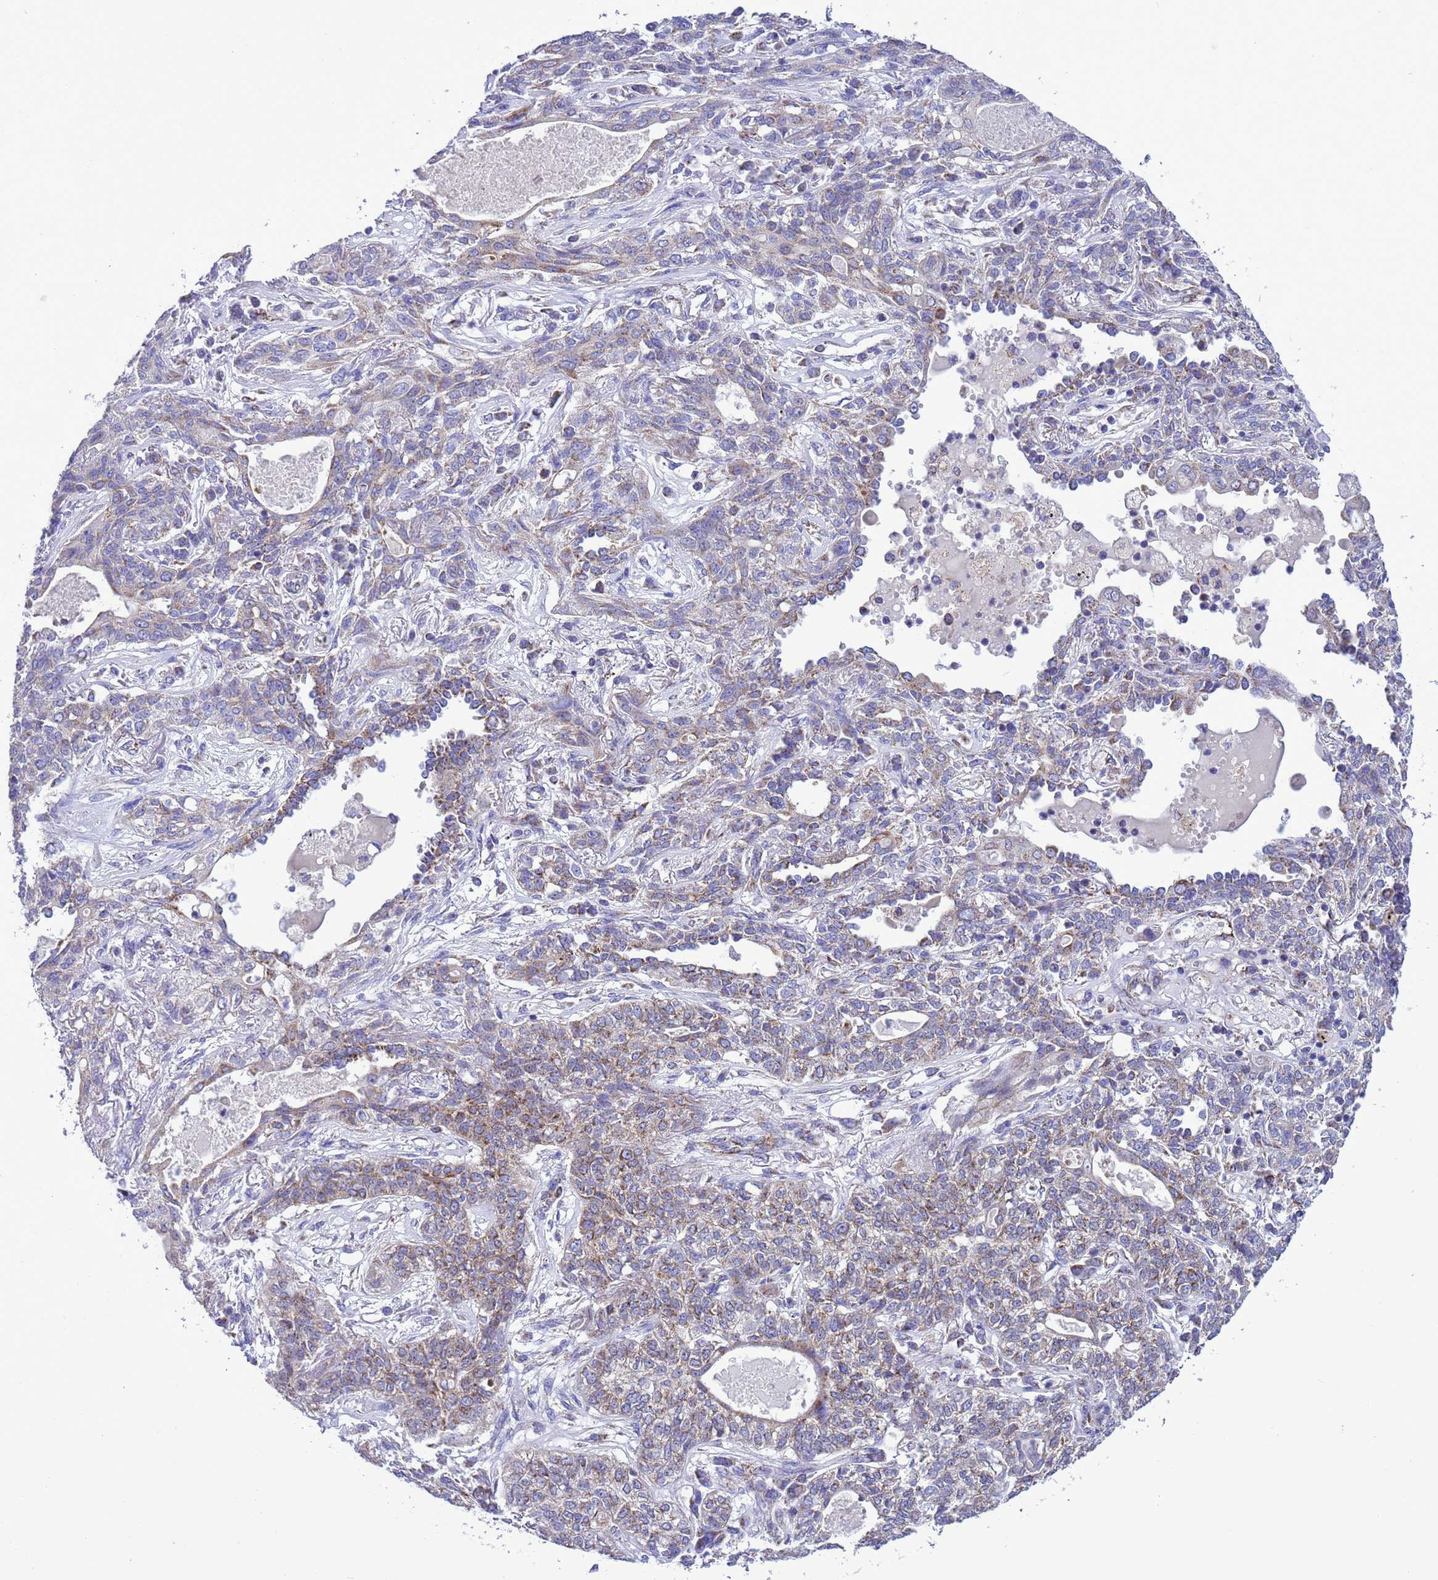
{"staining": {"intensity": "moderate", "quantity": "<25%", "location": "cytoplasmic/membranous"}, "tissue": "lung cancer", "cell_type": "Tumor cells", "image_type": "cancer", "snomed": [{"axis": "morphology", "description": "Squamous cell carcinoma, NOS"}, {"axis": "topography", "description": "Lung"}], "caption": "Protein analysis of squamous cell carcinoma (lung) tissue exhibits moderate cytoplasmic/membranous expression in about <25% of tumor cells. (Brightfield microscopy of DAB IHC at high magnification).", "gene": "CCDC191", "patient": {"sex": "female", "age": 70}}